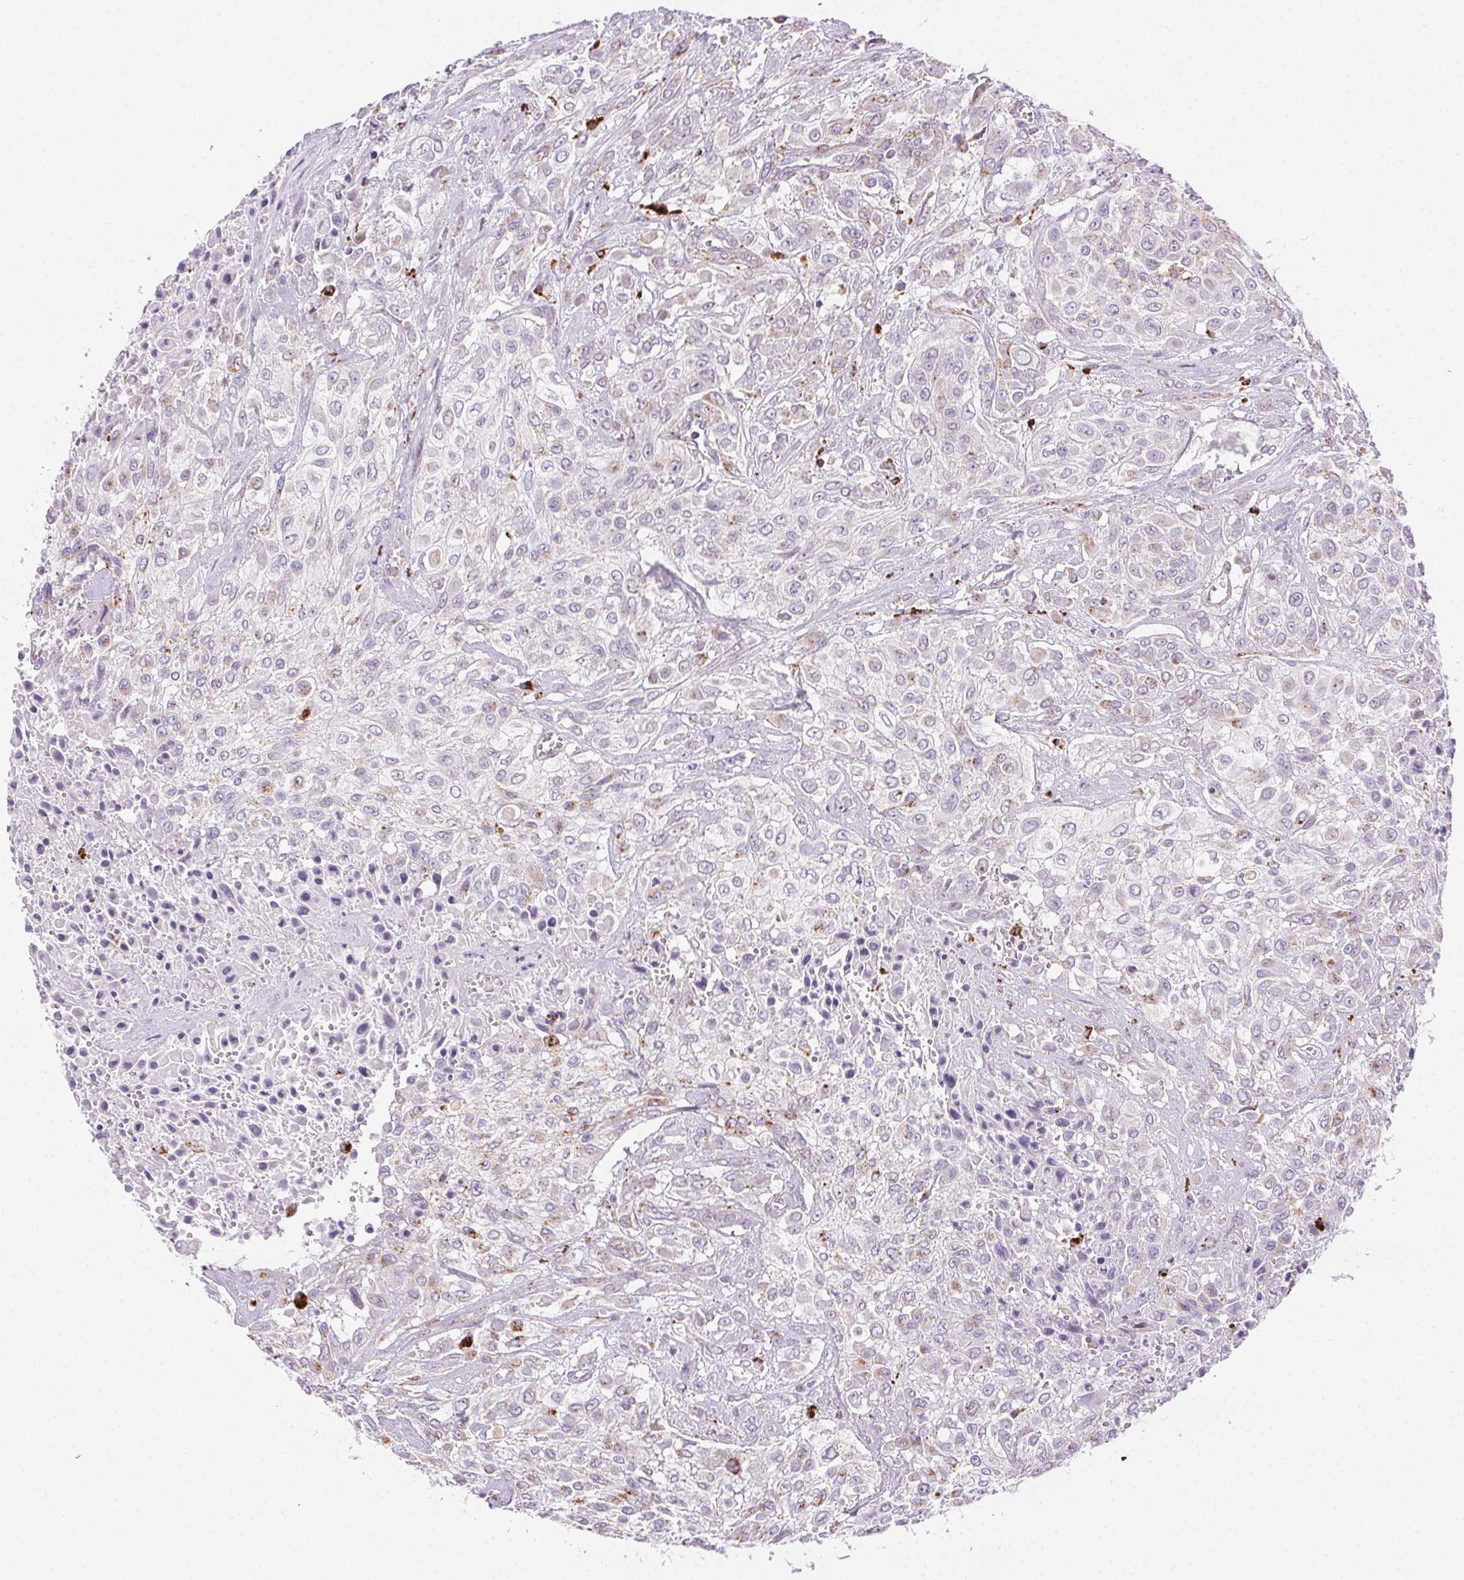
{"staining": {"intensity": "negative", "quantity": "none", "location": "none"}, "tissue": "urothelial cancer", "cell_type": "Tumor cells", "image_type": "cancer", "snomed": [{"axis": "morphology", "description": "Urothelial carcinoma, High grade"}, {"axis": "topography", "description": "Urinary bladder"}], "caption": "A high-resolution micrograph shows immunohistochemistry (IHC) staining of urothelial cancer, which demonstrates no significant positivity in tumor cells.", "gene": "SCPEP1", "patient": {"sex": "male", "age": 57}}